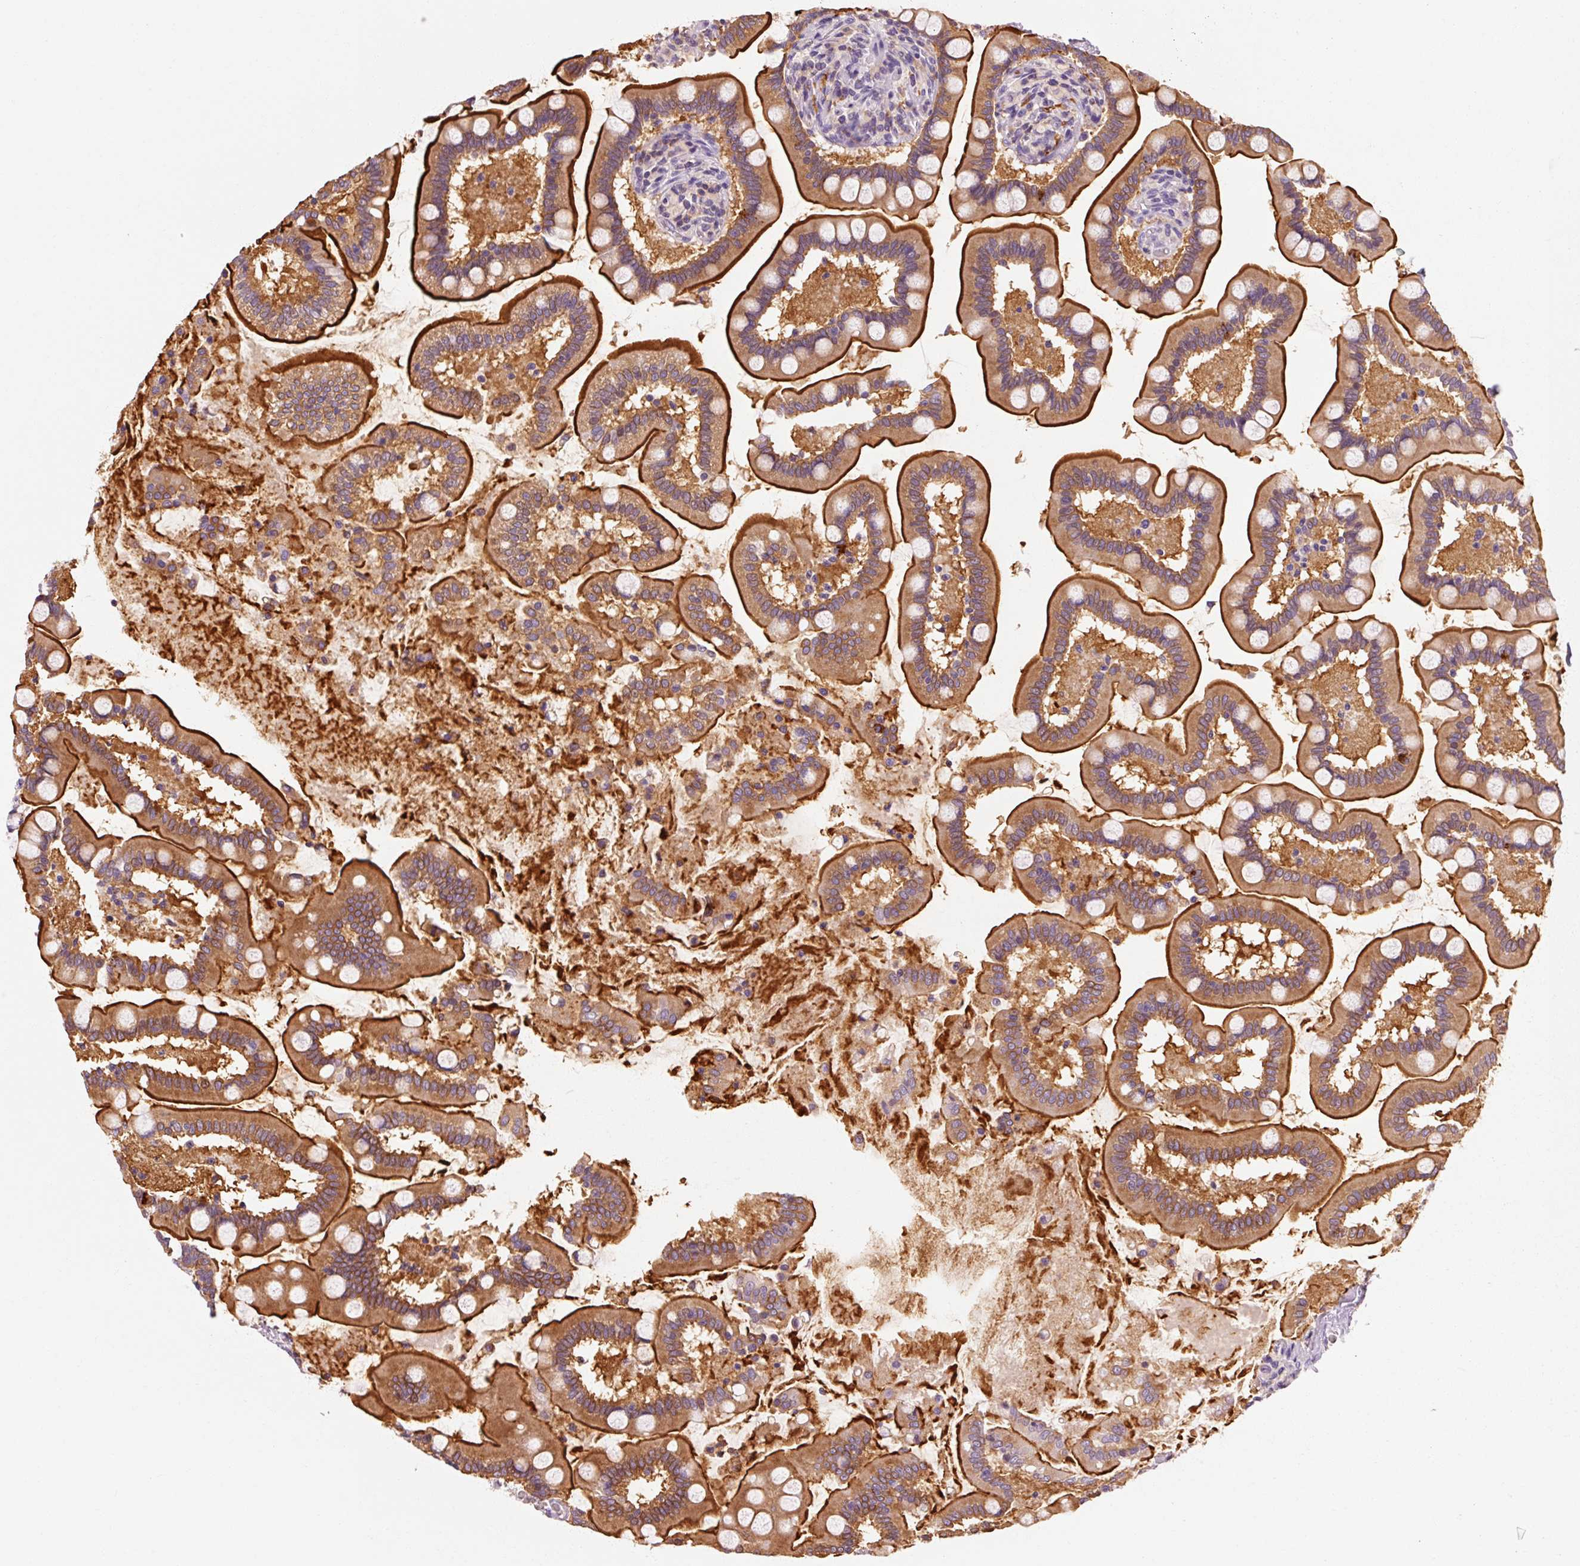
{"staining": {"intensity": "strong", "quantity": ">75%", "location": "cytoplasmic/membranous"}, "tissue": "small intestine", "cell_type": "Glandular cells", "image_type": "normal", "snomed": [{"axis": "morphology", "description": "Normal tissue, NOS"}, {"axis": "topography", "description": "Small intestine"}], "caption": "Immunohistochemical staining of unremarkable small intestine displays strong cytoplasmic/membranous protein expression in about >75% of glandular cells. Using DAB (3,3'-diaminobenzidine) (brown) and hematoxylin (blue) stains, captured at high magnification using brightfield microscopy.", "gene": "OR8K1", "patient": {"sex": "female", "age": 64}}